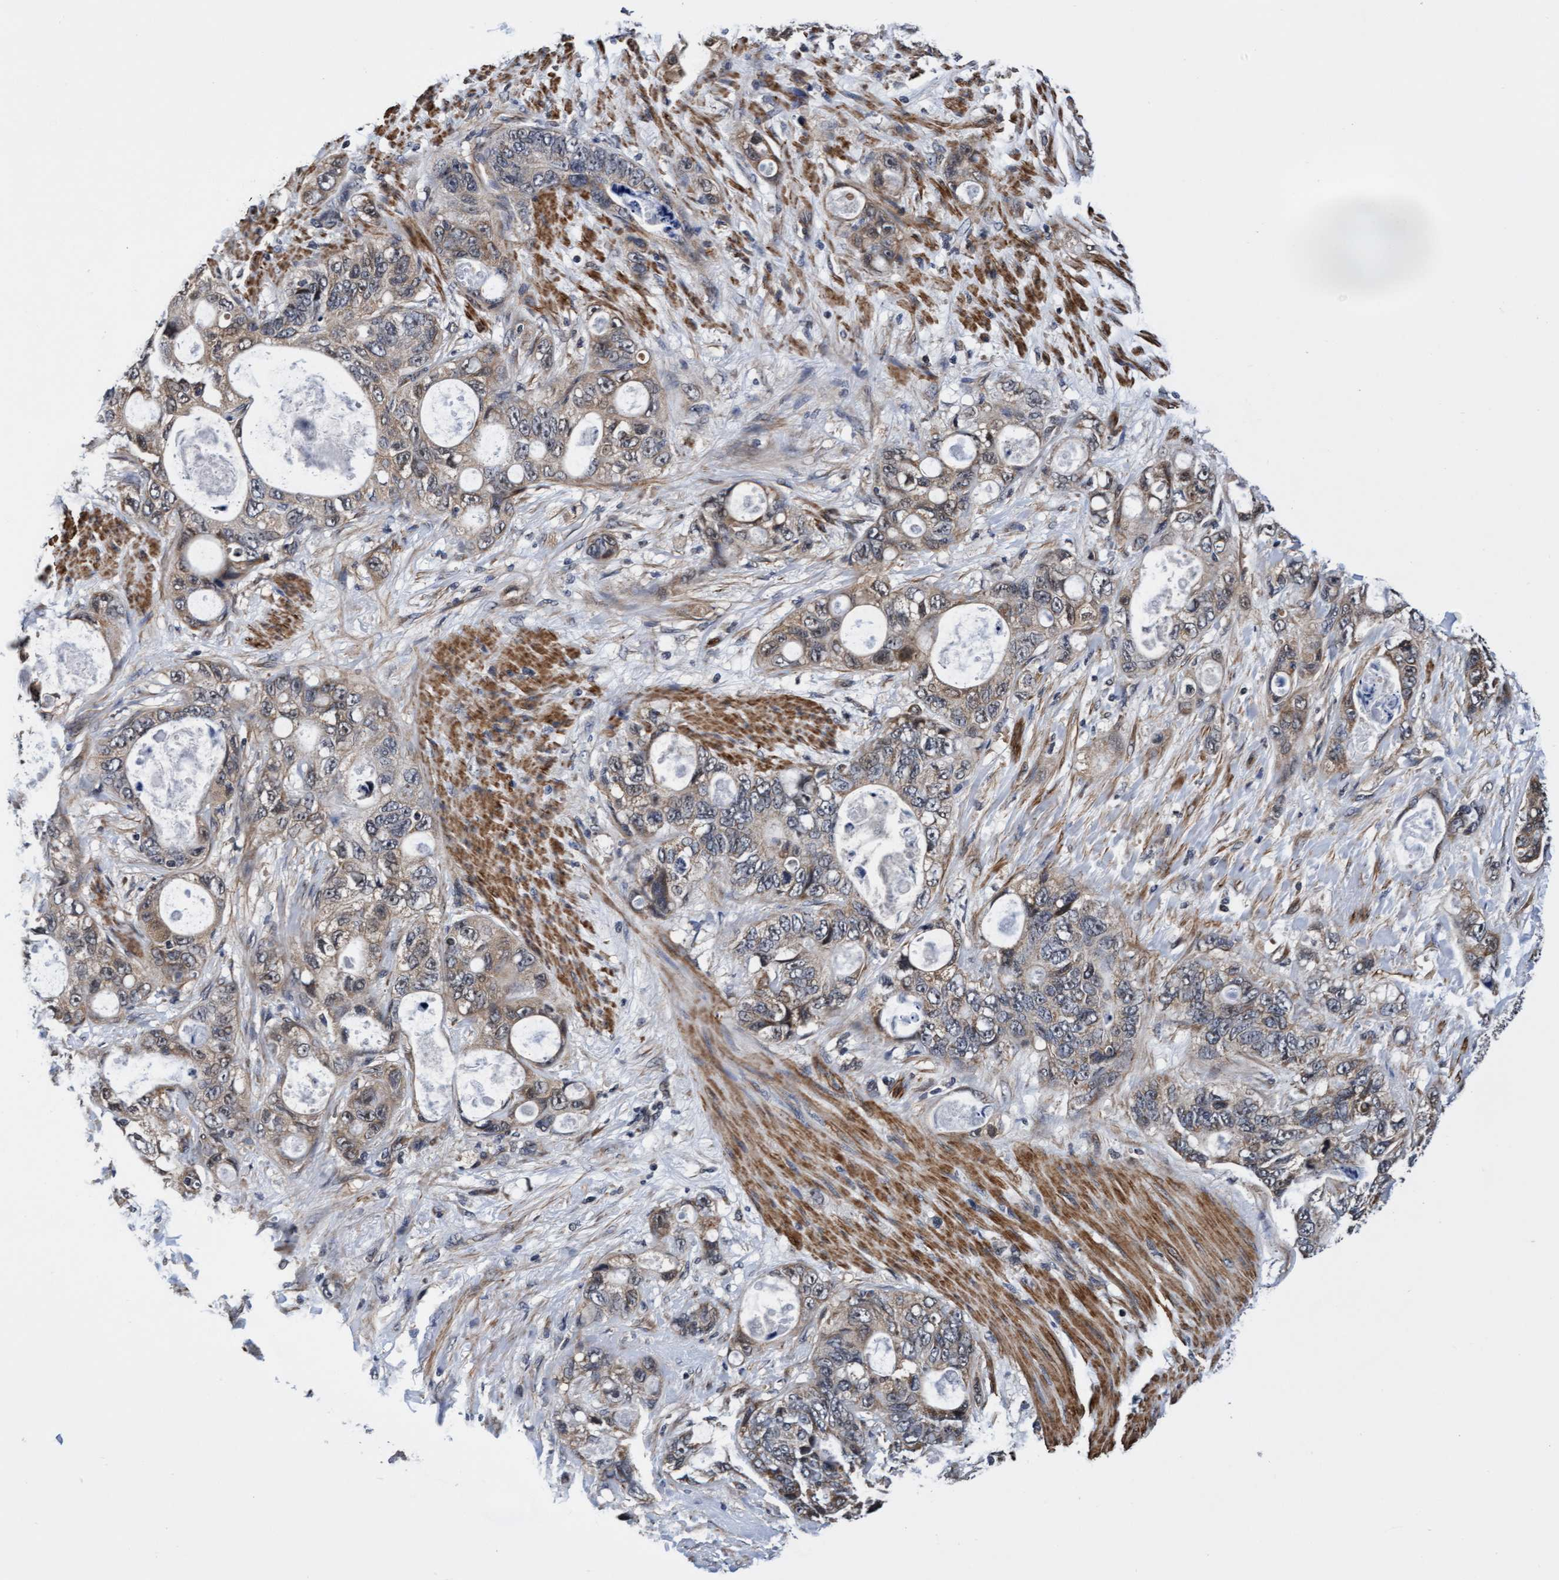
{"staining": {"intensity": "weak", "quantity": ">75%", "location": "cytoplasmic/membranous"}, "tissue": "stomach cancer", "cell_type": "Tumor cells", "image_type": "cancer", "snomed": [{"axis": "morphology", "description": "Normal tissue, NOS"}, {"axis": "morphology", "description": "Adenocarcinoma, NOS"}, {"axis": "topography", "description": "Stomach"}], "caption": "A photomicrograph of stomach cancer (adenocarcinoma) stained for a protein exhibits weak cytoplasmic/membranous brown staining in tumor cells.", "gene": "EFCAB13", "patient": {"sex": "female", "age": 89}}